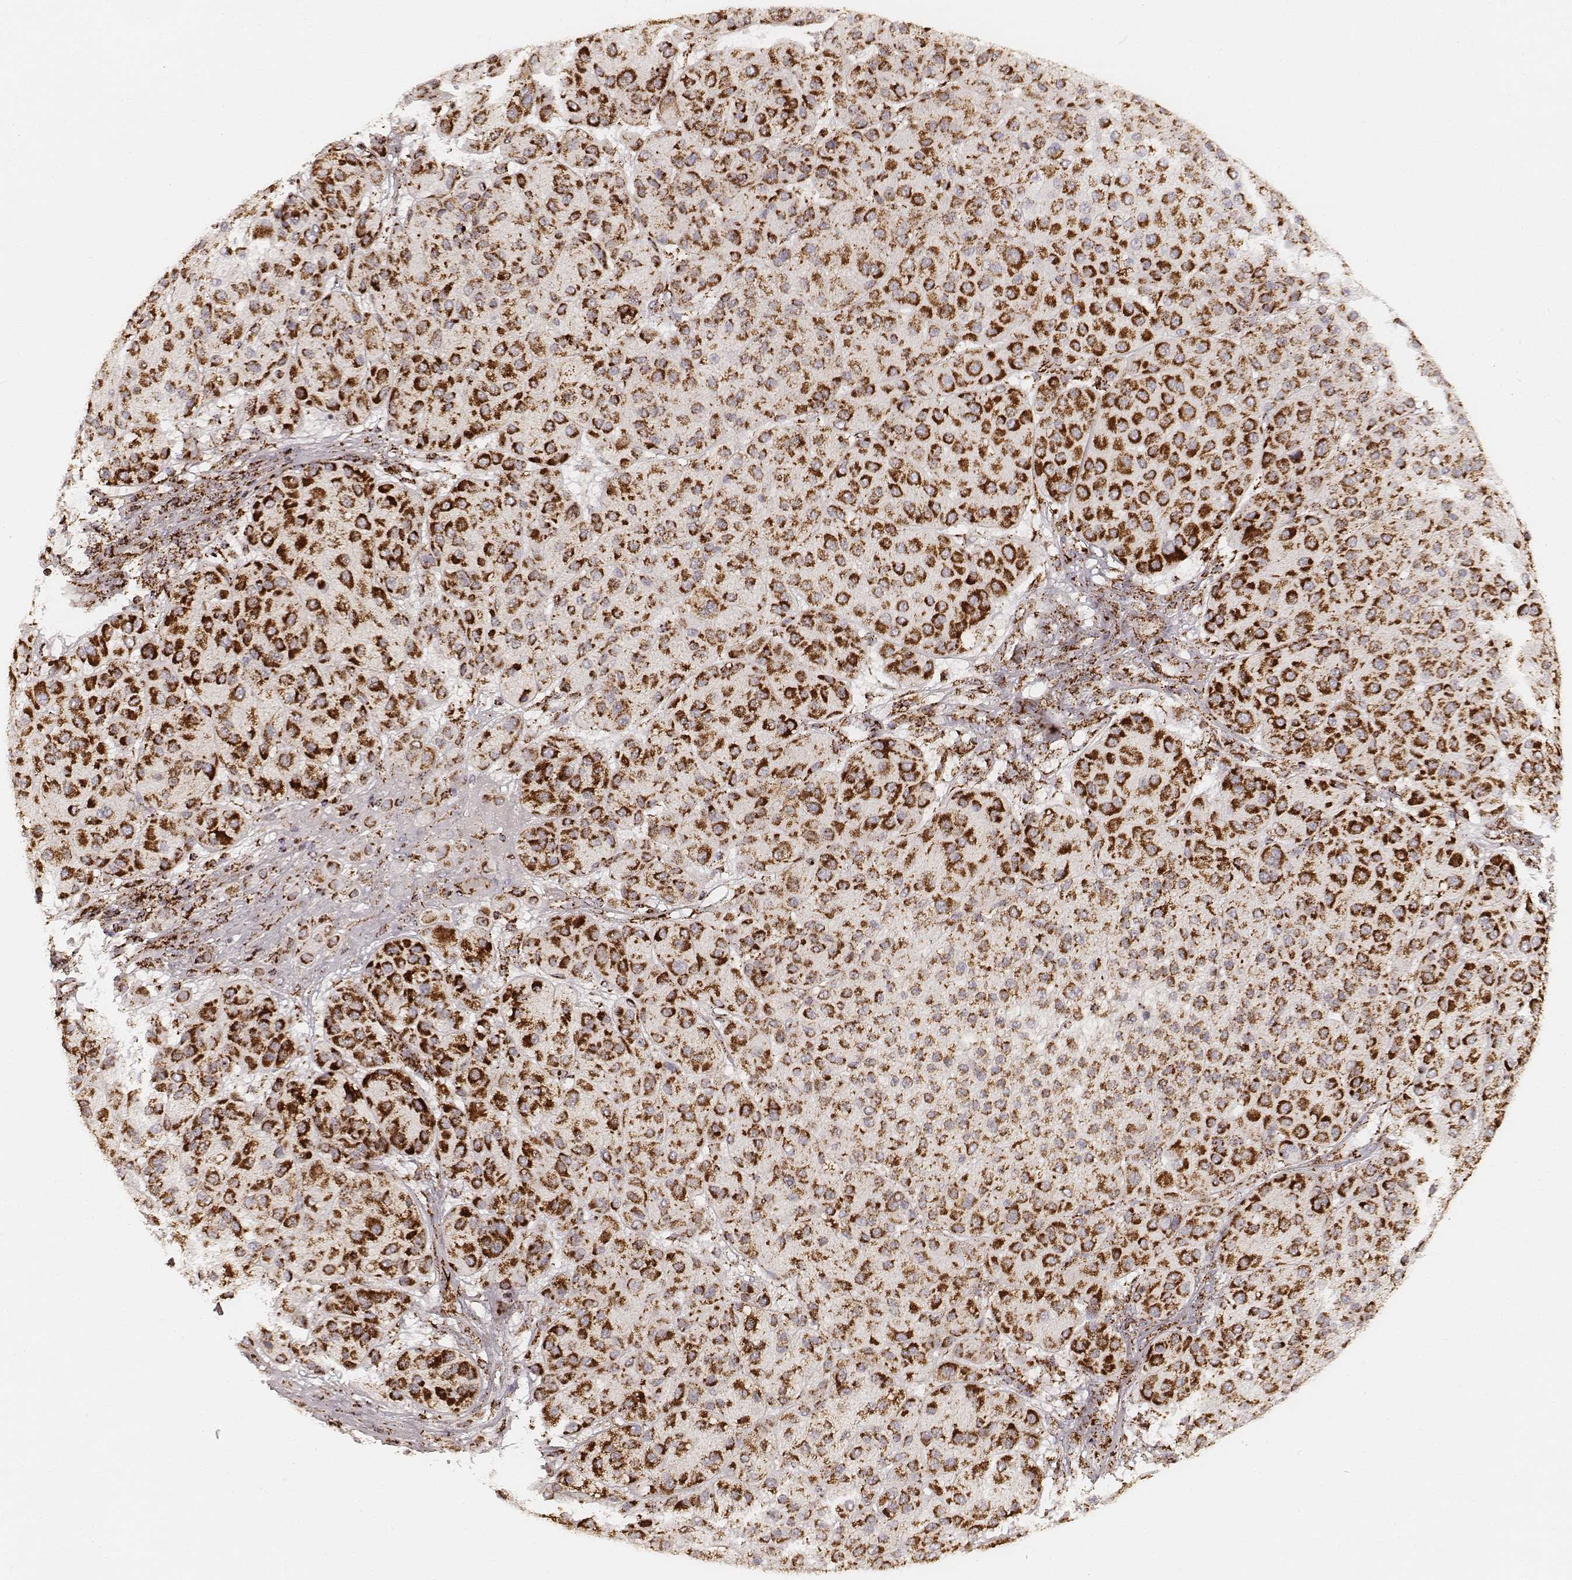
{"staining": {"intensity": "strong", "quantity": ">75%", "location": "cytoplasmic/membranous"}, "tissue": "melanoma", "cell_type": "Tumor cells", "image_type": "cancer", "snomed": [{"axis": "morphology", "description": "Malignant melanoma, Metastatic site"}, {"axis": "topography", "description": "Smooth muscle"}], "caption": "Protein expression analysis of melanoma displays strong cytoplasmic/membranous positivity in approximately >75% of tumor cells.", "gene": "CS", "patient": {"sex": "male", "age": 41}}